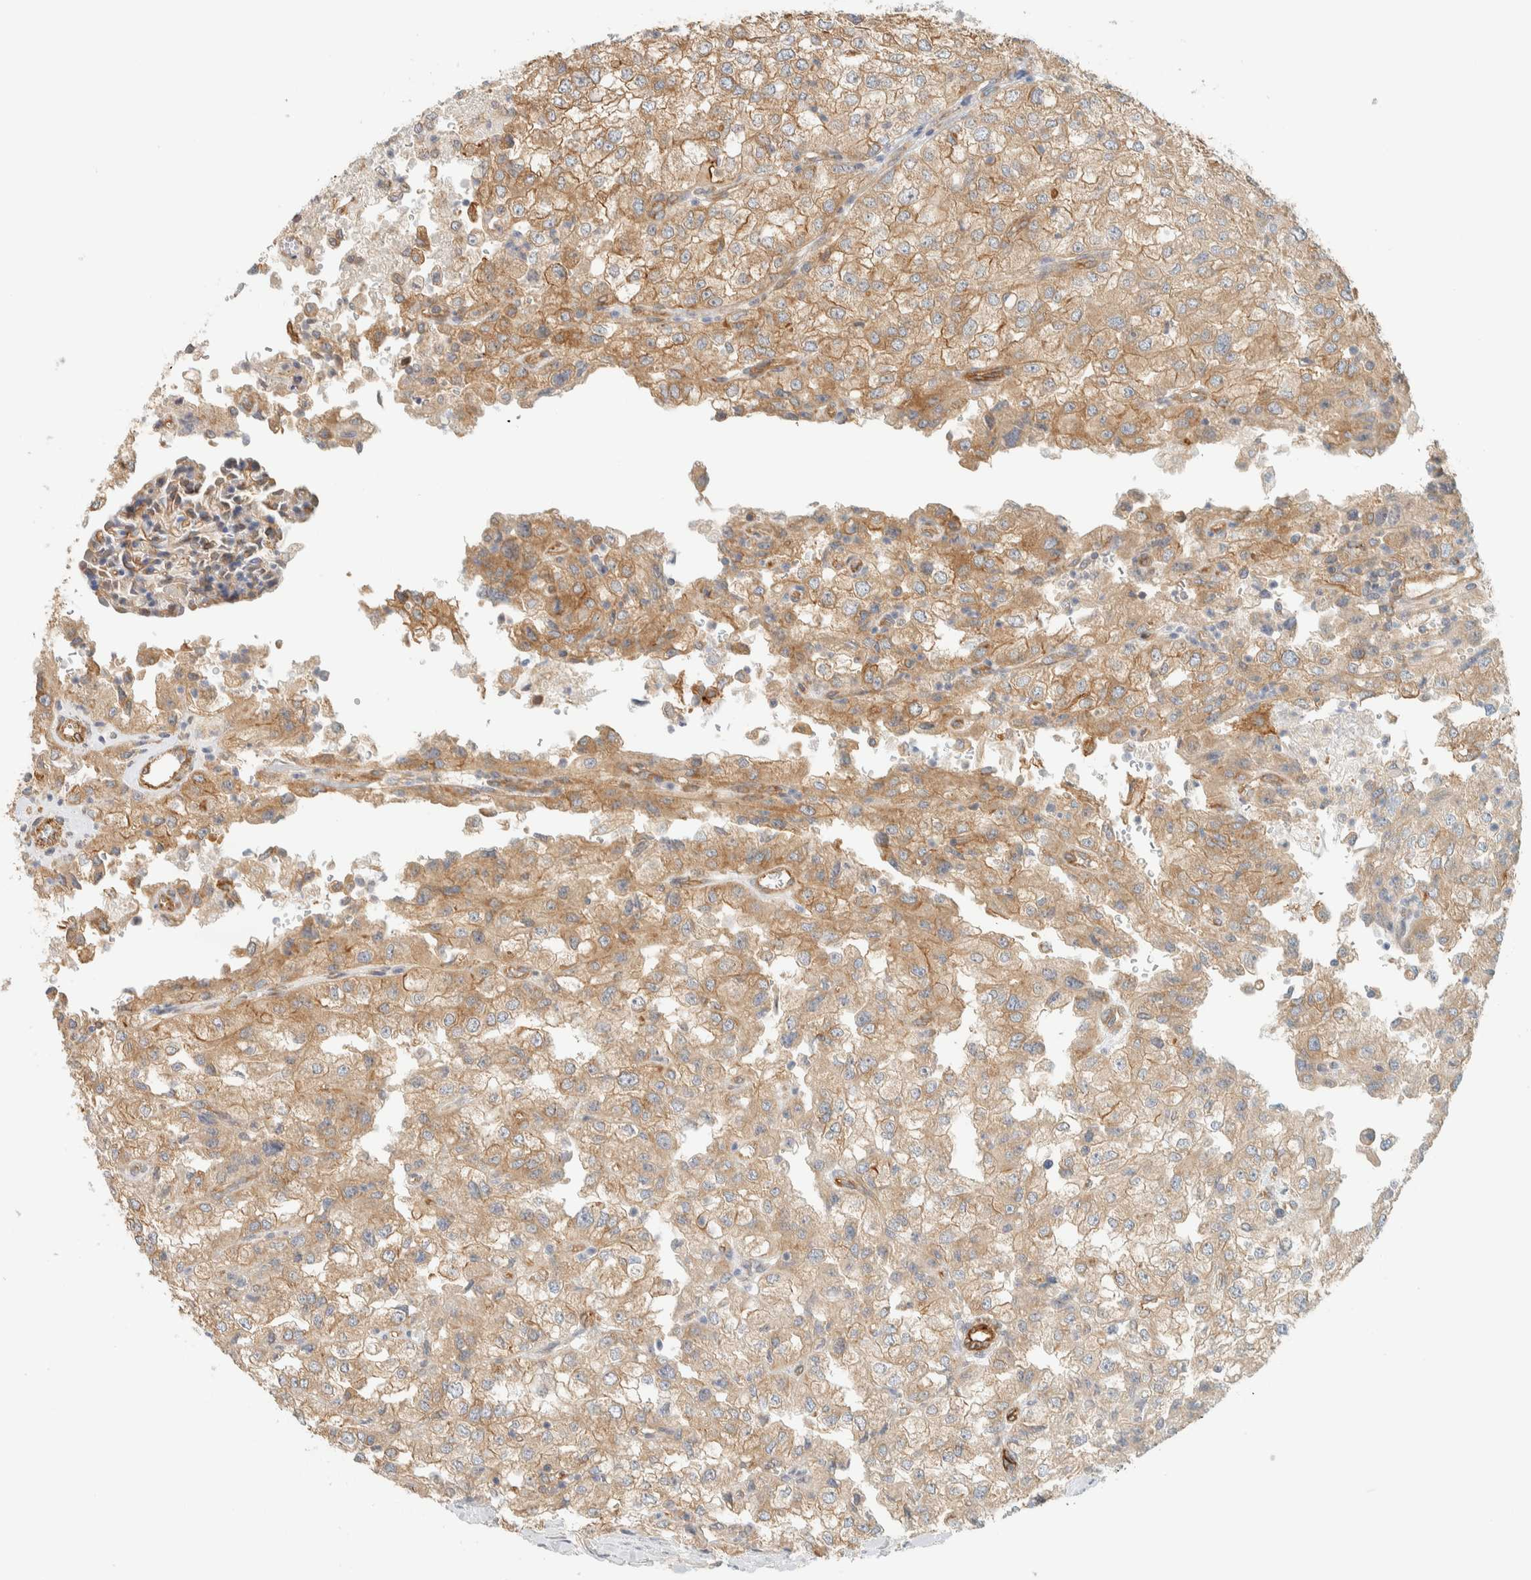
{"staining": {"intensity": "weak", "quantity": ">75%", "location": "cytoplasmic/membranous"}, "tissue": "renal cancer", "cell_type": "Tumor cells", "image_type": "cancer", "snomed": [{"axis": "morphology", "description": "Adenocarcinoma, NOS"}, {"axis": "topography", "description": "Kidney"}], "caption": "The immunohistochemical stain highlights weak cytoplasmic/membranous positivity in tumor cells of renal cancer tissue. (Brightfield microscopy of DAB IHC at high magnification).", "gene": "LIMA1", "patient": {"sex": "female", "age": 54}}